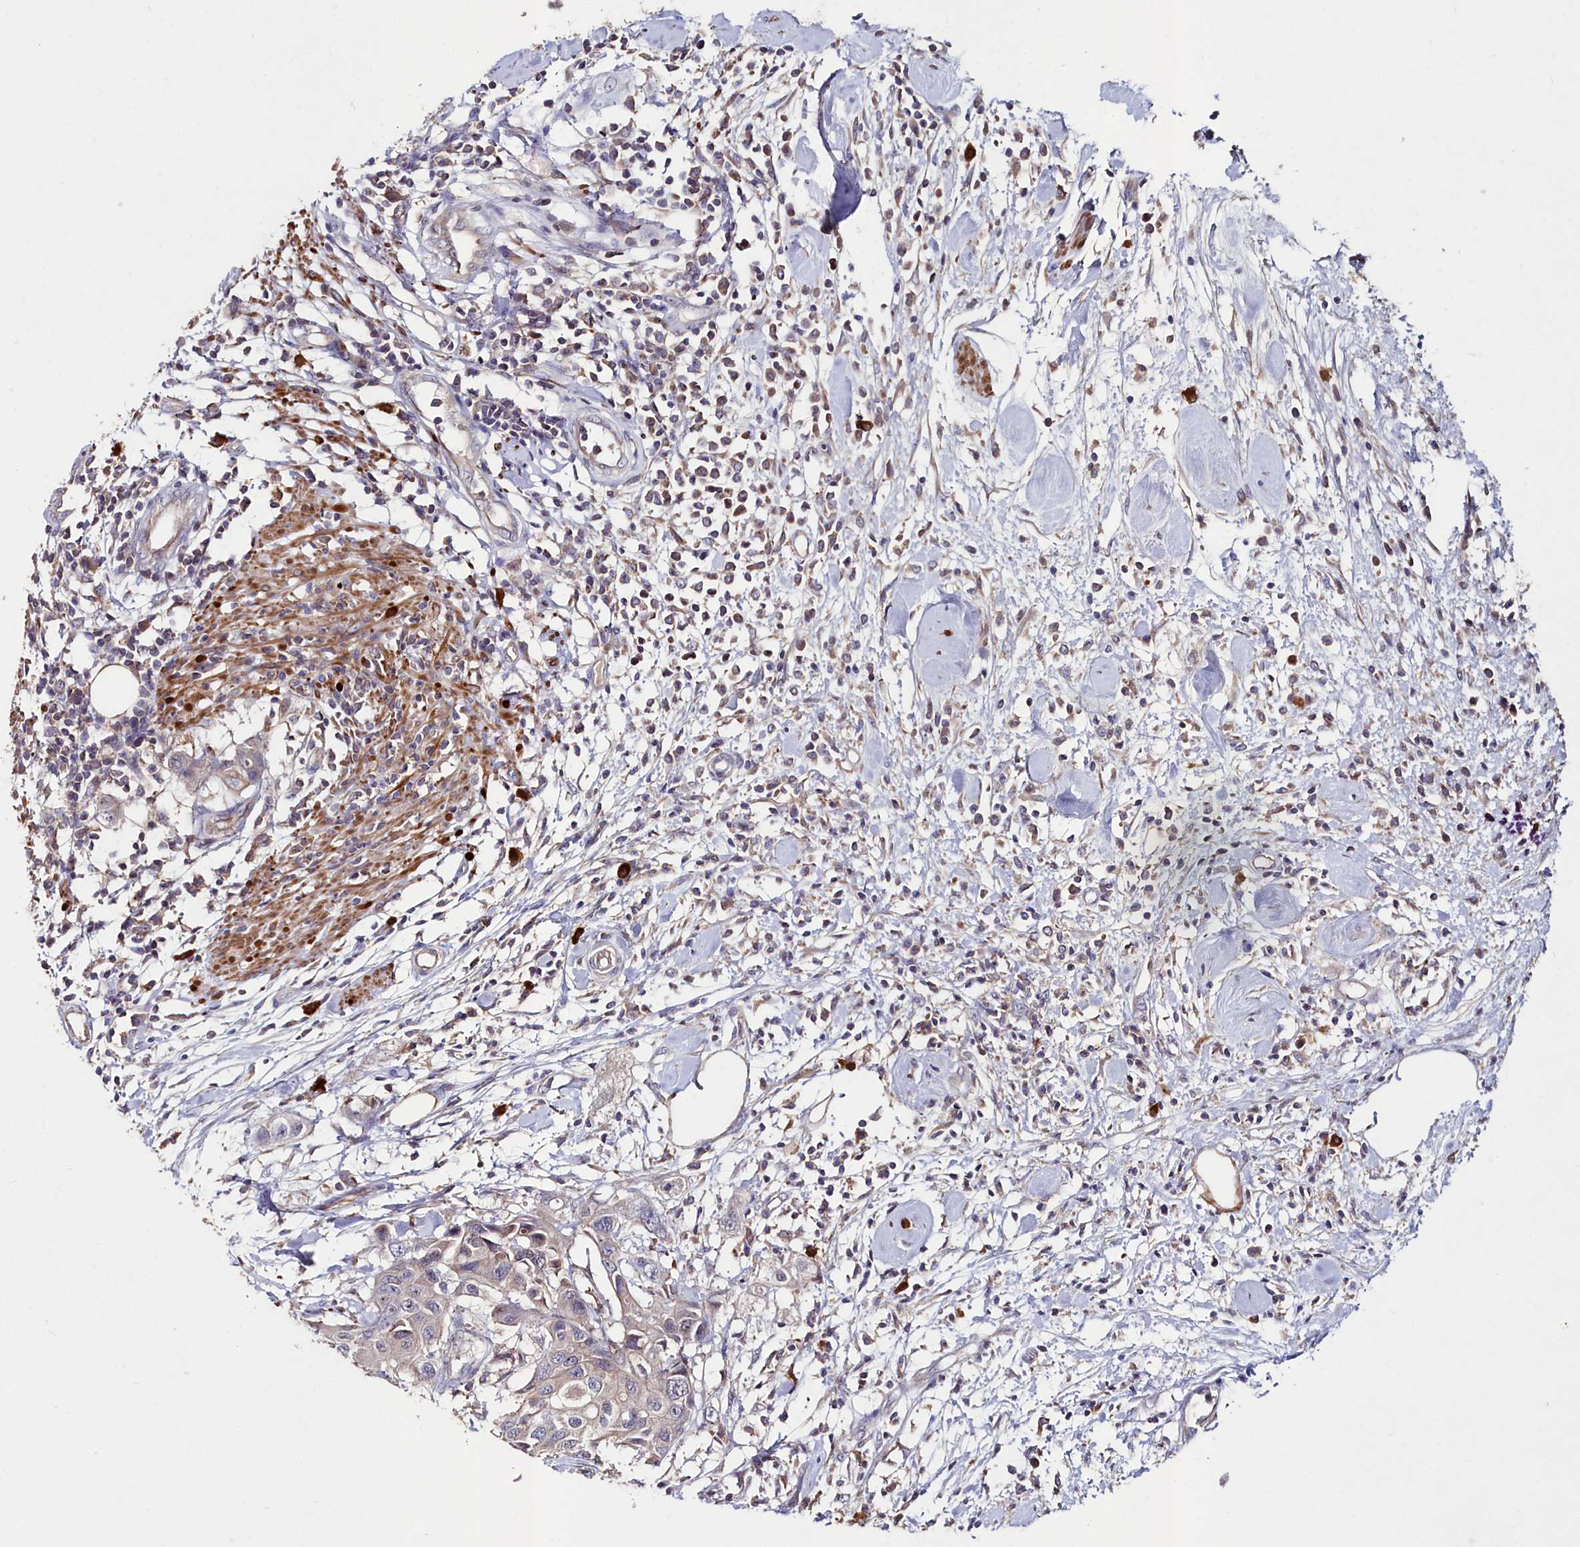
{"staining": {"intensity": "negative", "quantity": "none", "location": "none"}, "tissue": "colorectal cancer", "cell_type": "Tumor cells", "image_type": "cancer", "snomed": [{"axis": "morphology", "description": "Adenocarcinoma, NOS"}, {"axis": "topography", "description": "Colon"}], "caption": "This is a micrograph of immunohistochemistry (IHC) staining of colorectal cancer, which shows no positivity in tumor cells. (Immunohistochemistry (ihc), brightfield microscopy, high magnification).", "gene": "AMBRA1", "patient": {"sex": "male", "age": 77}}